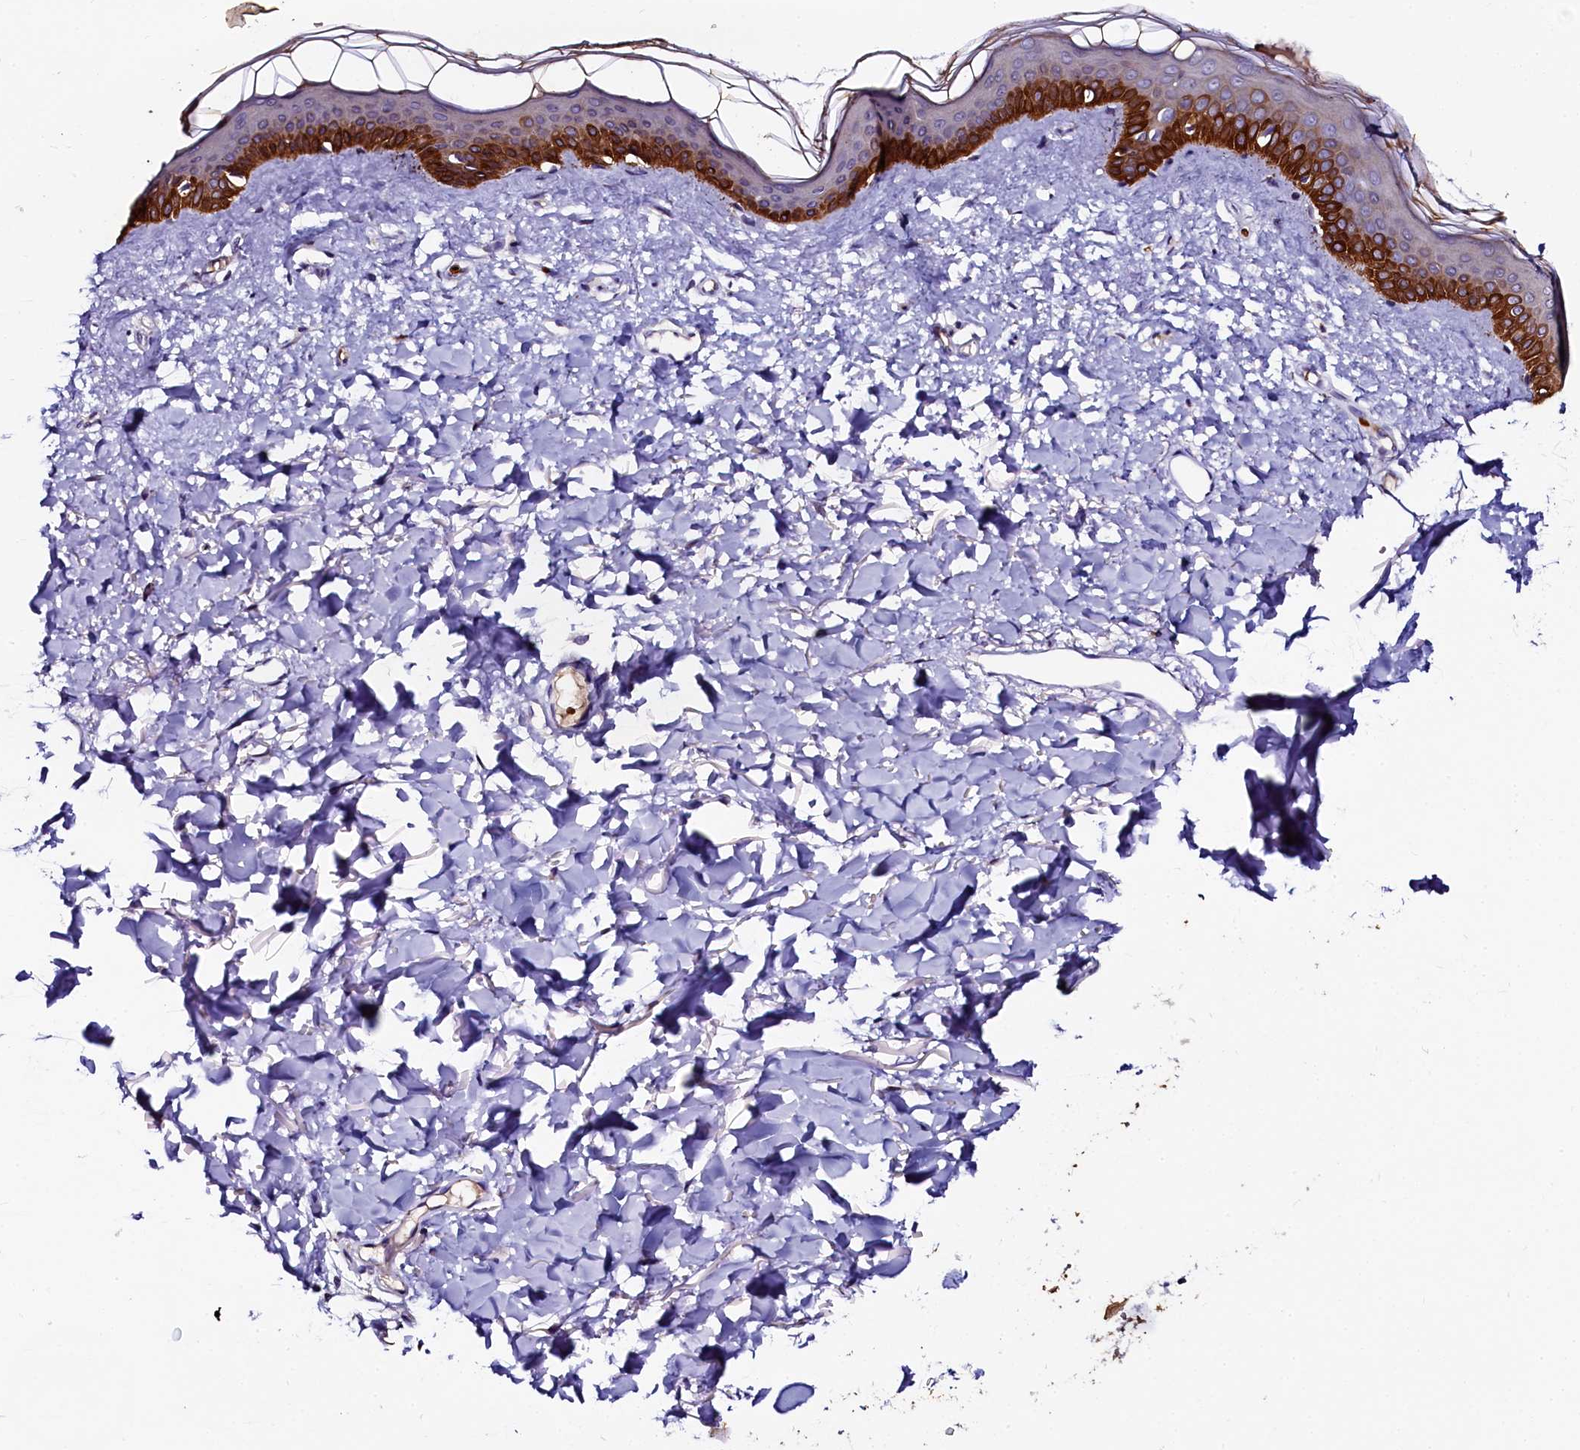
{"staining": {"intensity": "negative", "quantity": "none", "location": "none"}, "tissue": "skin", "cell_type": "Fibroblasts", "image_type": "normal", "snomed": [{"axis": "morphology", "description": "Normal tissue, NOS"}, {"axis": "topography", "description": "Skin"}], "caption": "This is a histopathology image of immunohistochemistry staining of normal skin, which shows no positivity in fibroblasts.", "gene": "CTDSPL2", "patient": {"sex": "female", "age": 58}}